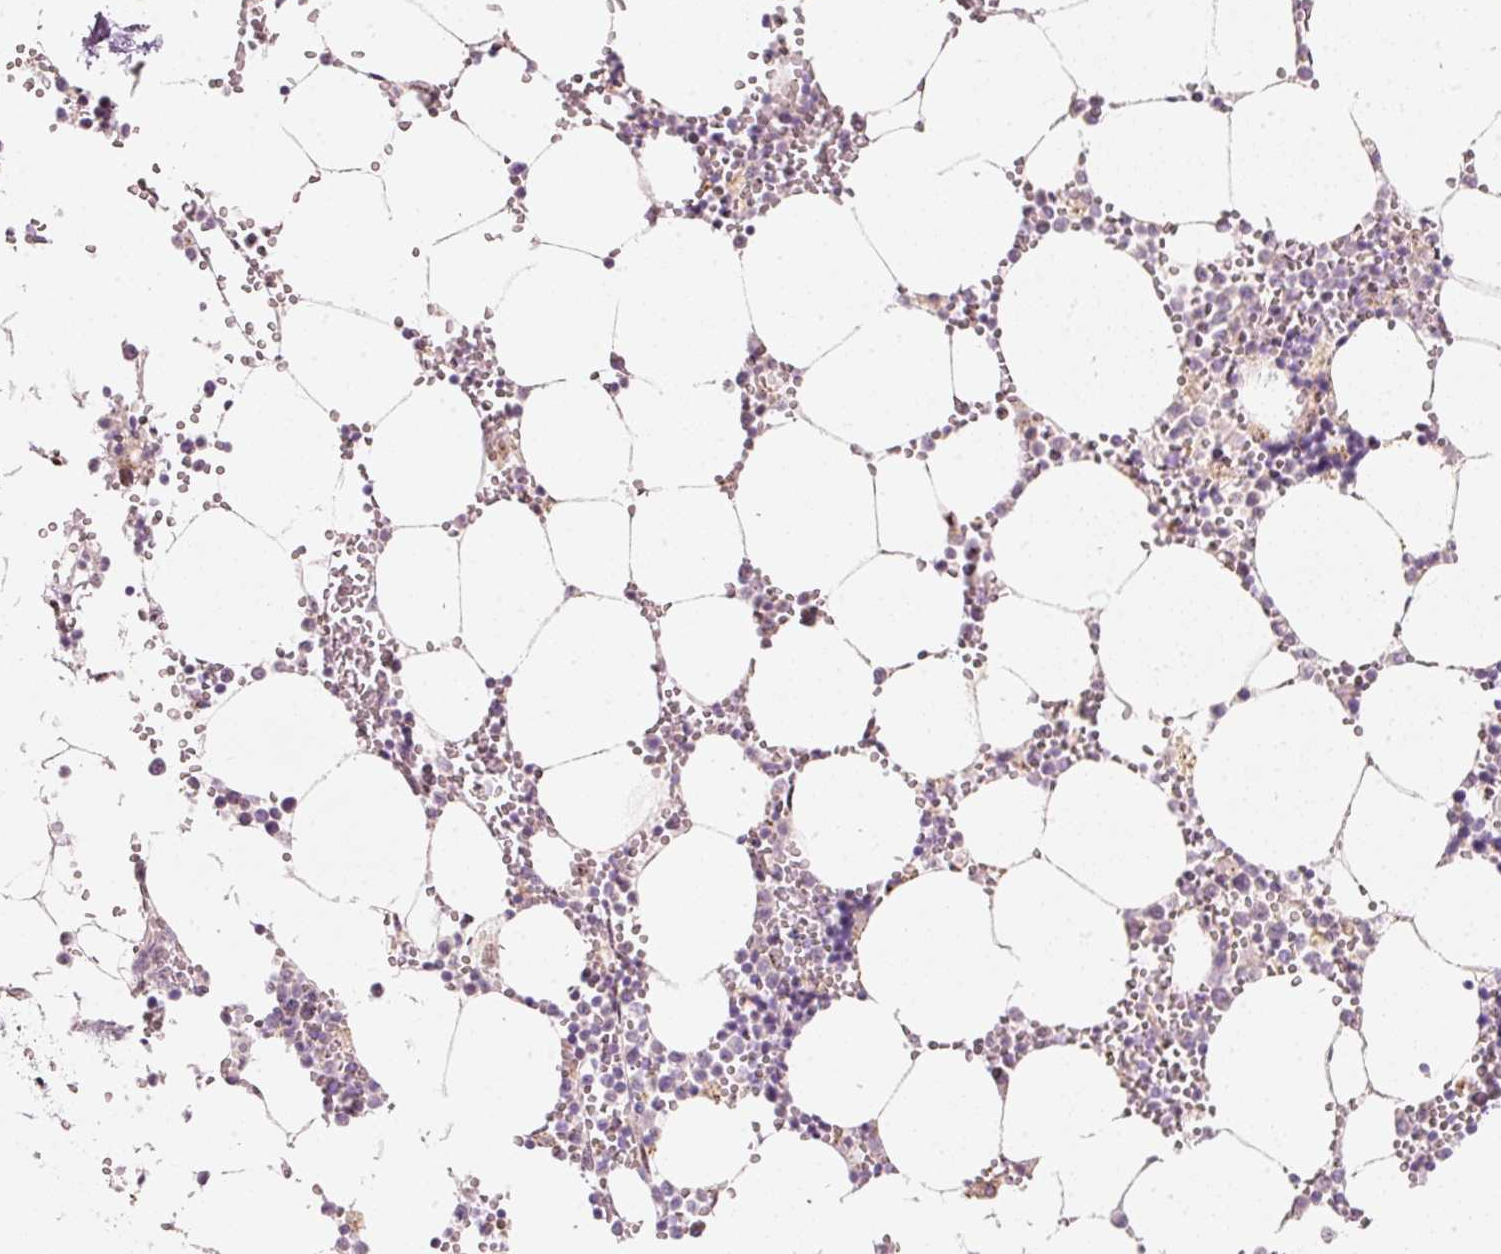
{"staining": {"intensity": "negative", "quantity": "none", "location": "none"}, "tissue": "bone marrow", "cell_type": "Hematopoietic cells", "image_type": "normal", "snomed": [{"axis": "morphology", "description": "Normal tissue, NOS"}, {"axis": "topography", "description": "Bone marrow"}], "caption": "An immunohistochemistry histopathology image of unremarkable bone marrow is shown. There is no staining in hematopoietic cells of bone marrow. (DAB immunohistochemistry with hematoxylin counter stain).", "gene": "RNF39", "patient": {"sex": "male", "age": 54}}